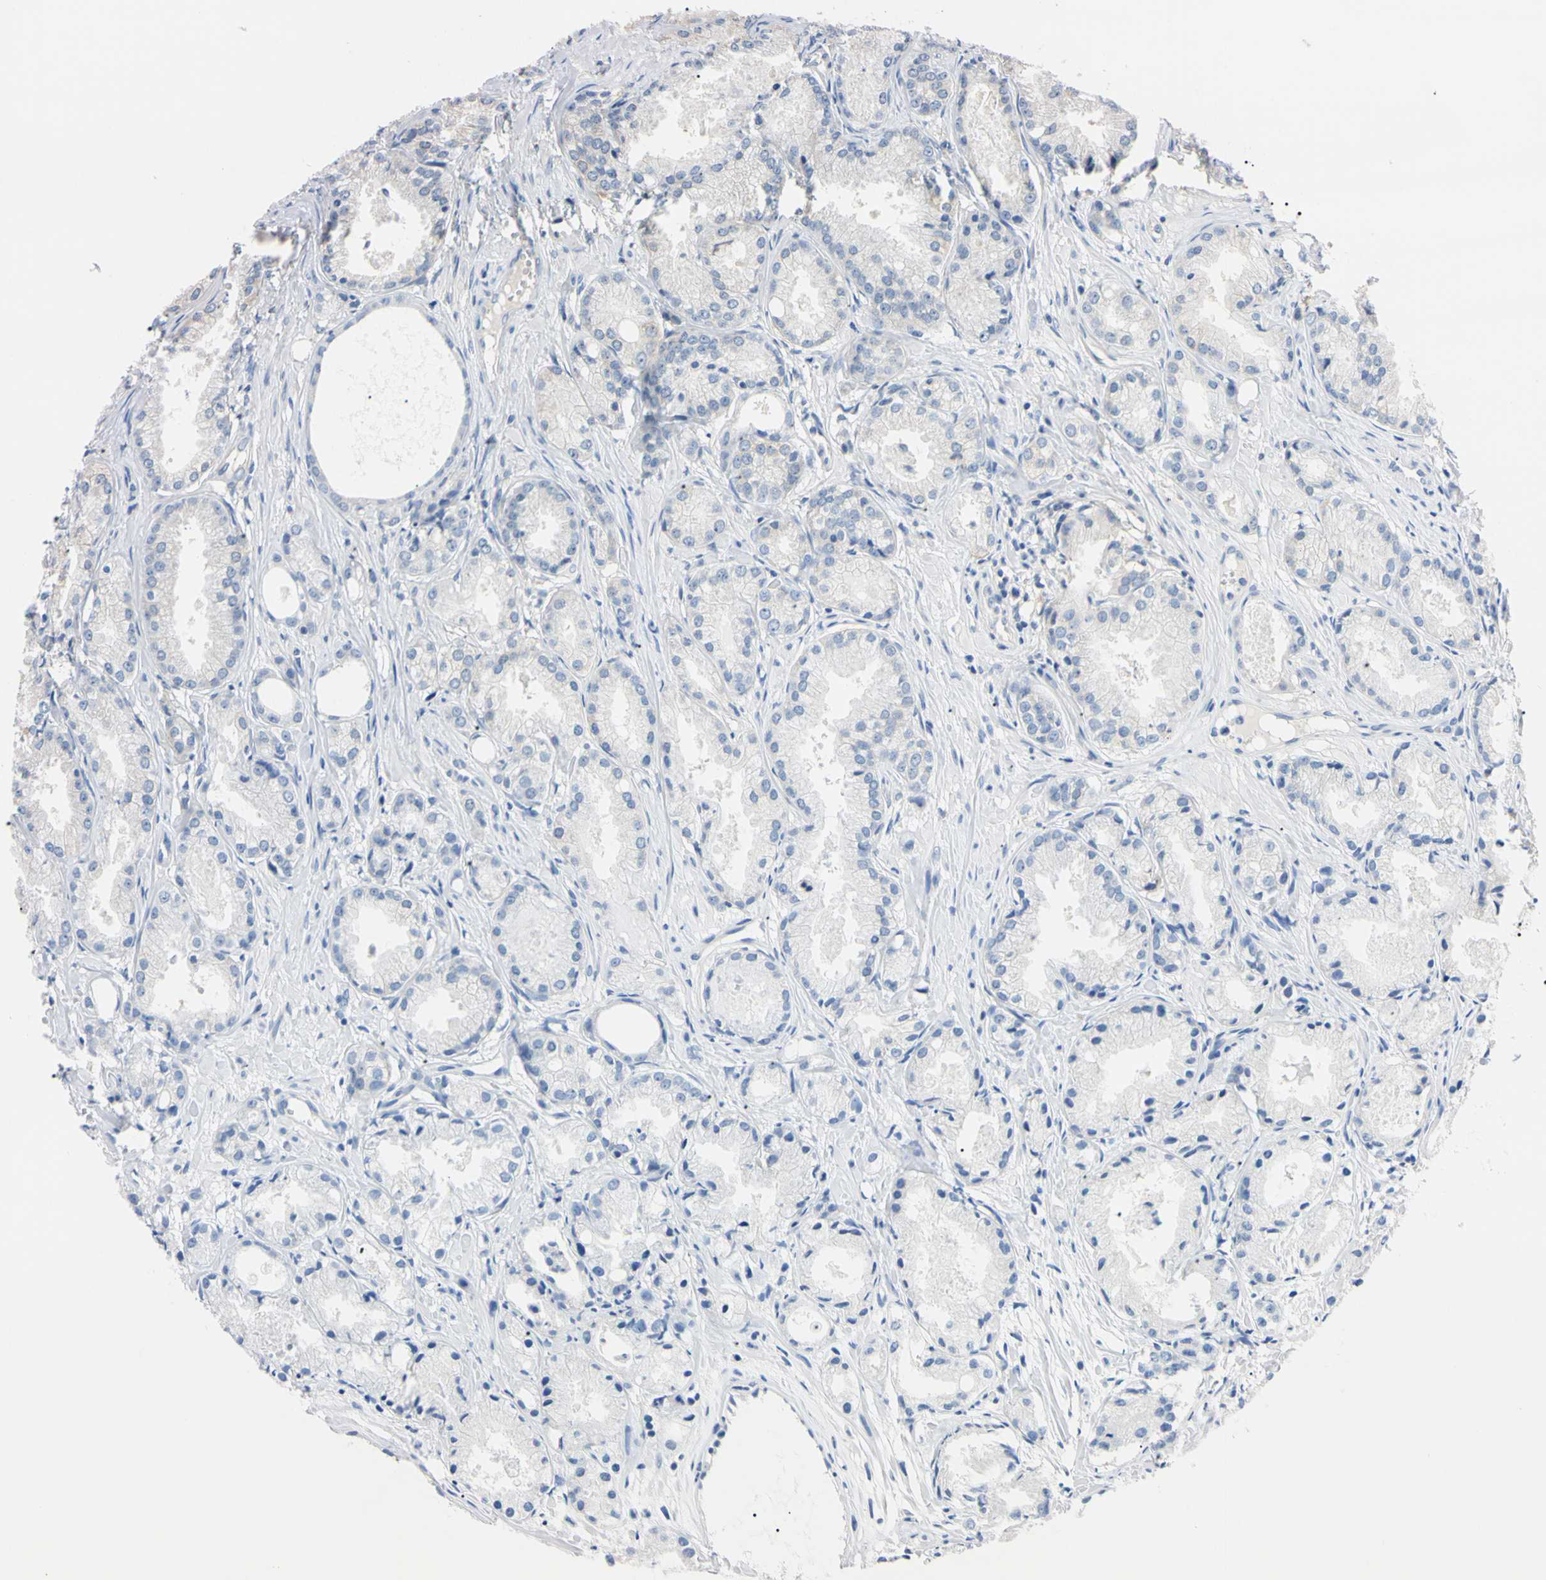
{"staining": {"intensity": "negative", "quantity": "none", "location": "none"}, "tissue": "prostate cancer", "cell_type": "Tumor cells", "image_type": "cancer", "snomed": [{"axis": "morphology", "description": "Adenocarcinoma, Low grade"}, {"axis": "topography", "description": "Prostate"}], "caption": "IHC image of human low-grade adenocarcinoma (prostate) stained for a protein (brown), which displays no expression in tumor cells.", "gene": "PNKD", "patient": {"sex": "male", "age": 72}}